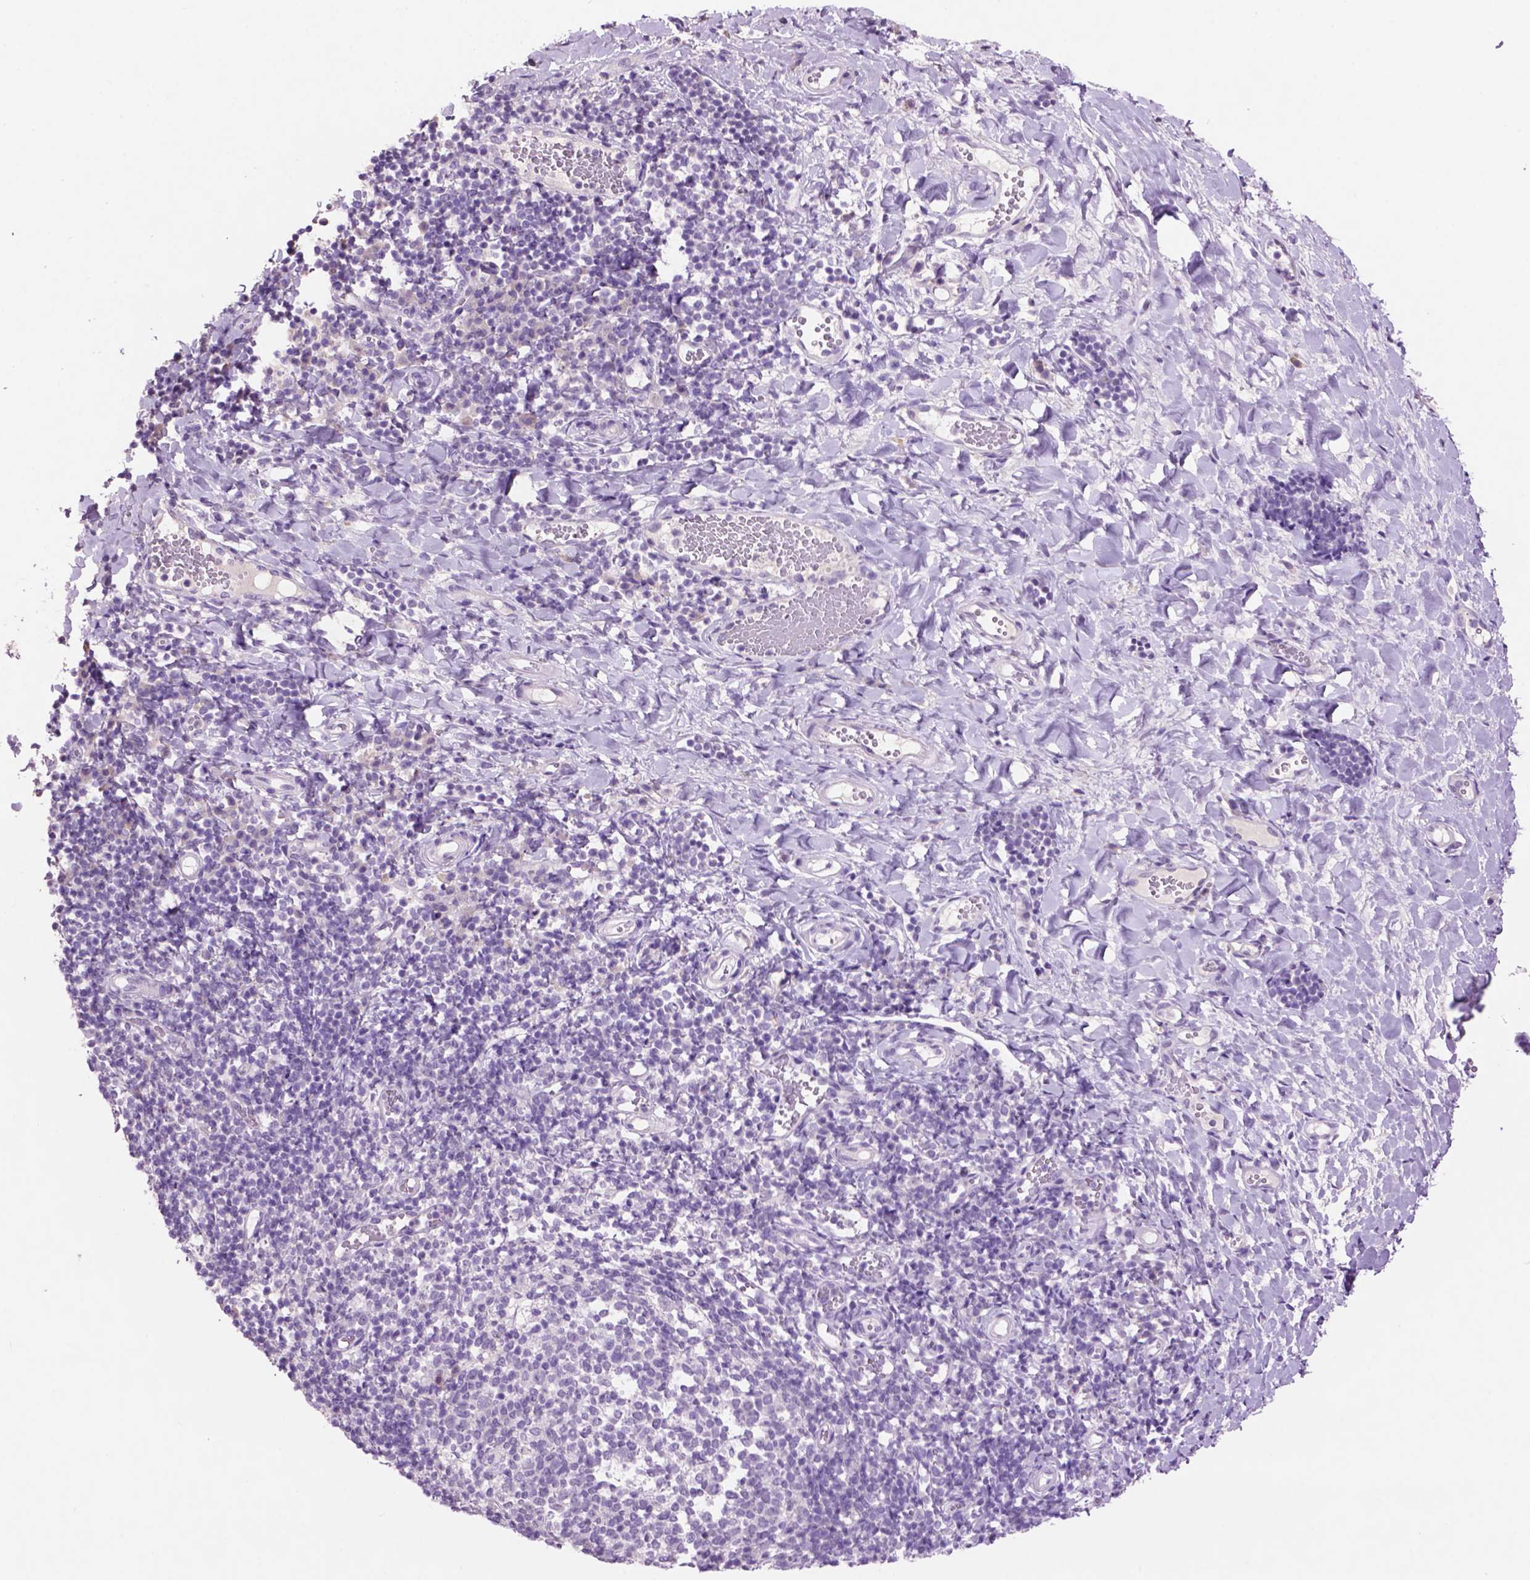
{"staining": {"intensity": "negative", "quantity": "none", "location": "none"}, "tissue": "tonsil", "cell_type": "Germinal center cells", "image_type": "normal", "snomed": [{"axis": "morphology", "description": "Normal tissue, NOS"}, {"axis": "topography", "description": "Tonsil"}], "caption": "DAB (3,3'-diaminobenzidine) immunohistochemical staining of benign human tonsil displays no significant staining in germinal center cells.", "gene": "CRYBA4", "patient": {"sex": "female", "age": 10}}